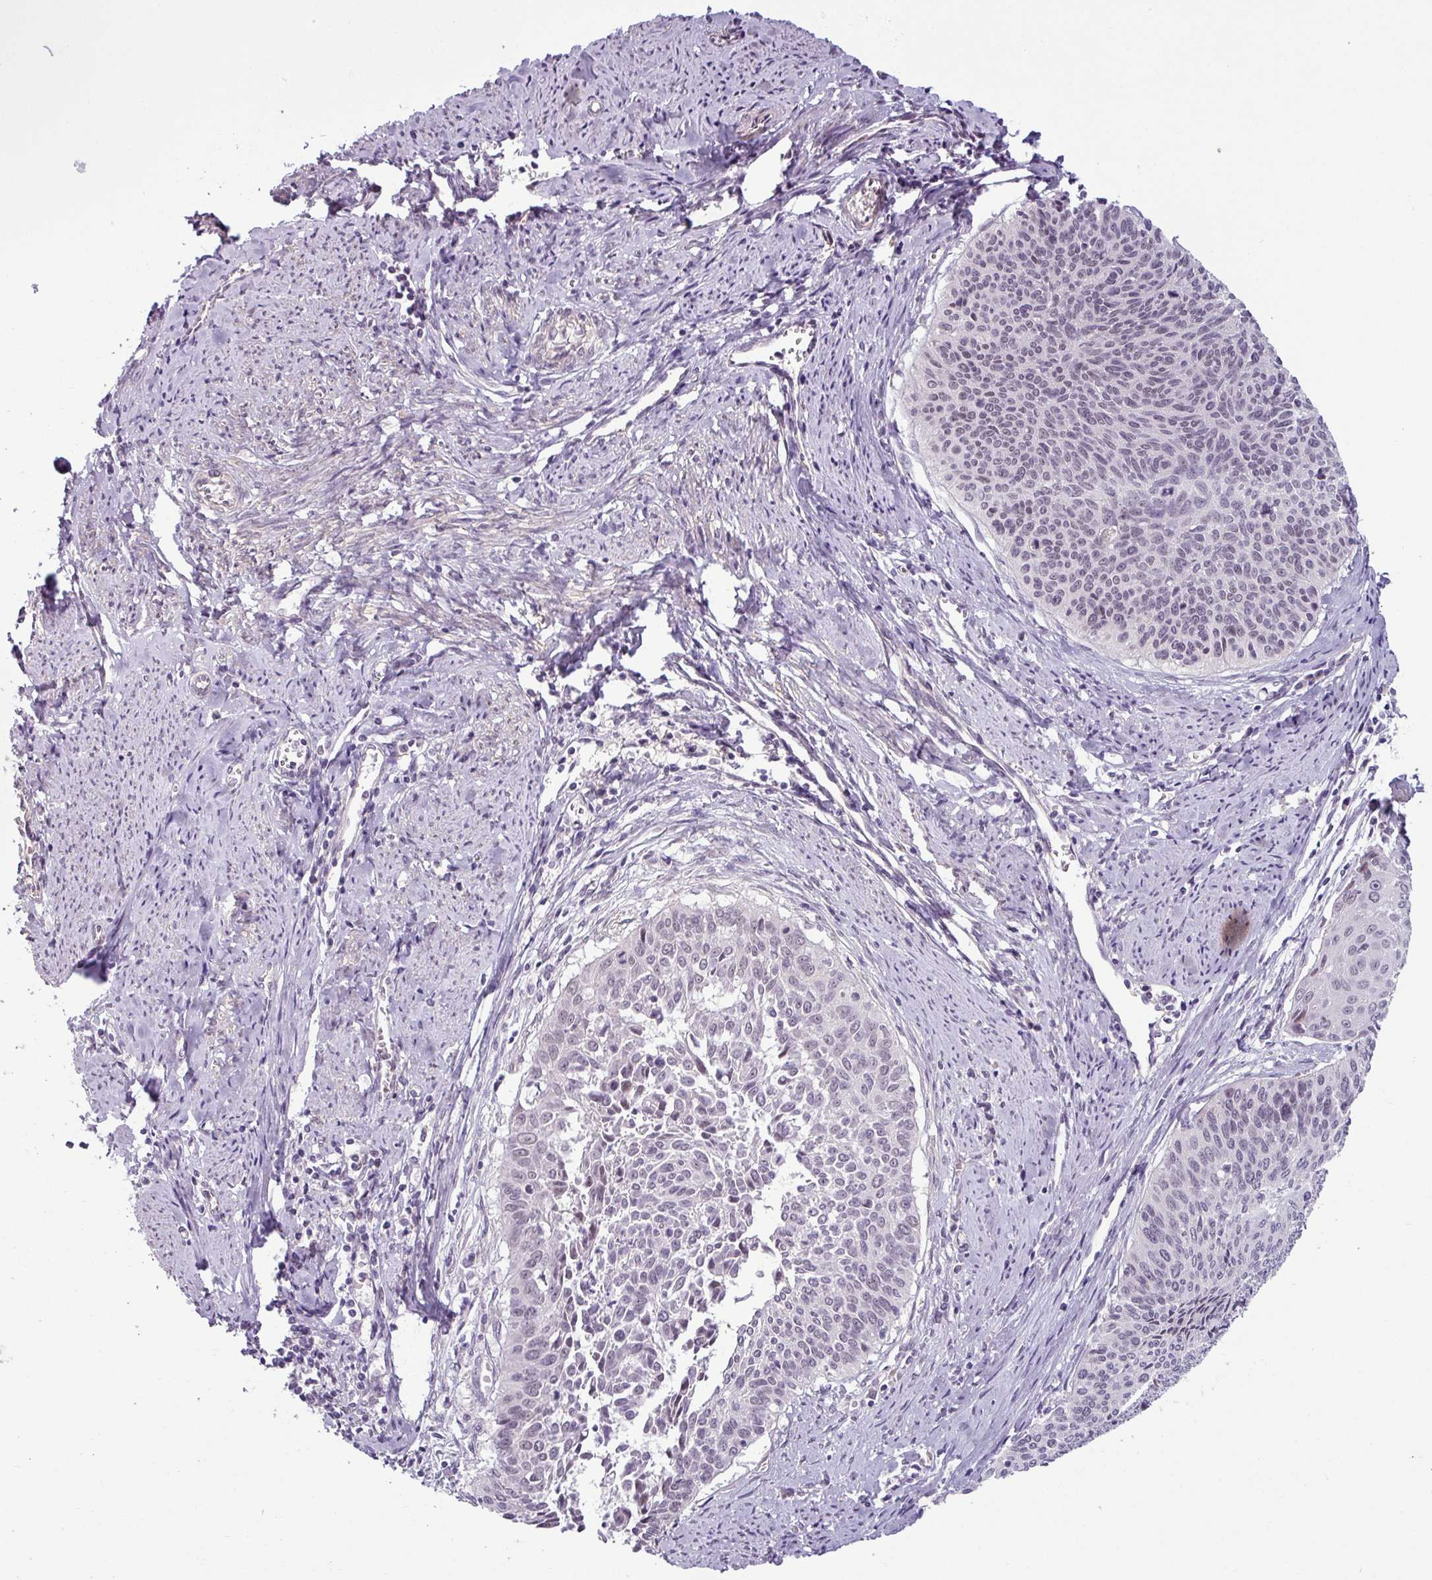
{"staining": {"intensity": "weak", "quantity": "<25%", "location": "nuclear"}, "tissue": "cervical cancer", "cell_type": "Tumor cells", "image_type": "cancer", "snomed": [{"axis": "morphology", "description": "Squamous cell carcinoma, NOS"}, {"axis": "topography", "description": "Cervix"}], "caption": "High magnification brightfield microscopy of squamous cell carcinoma (cervical) stained with DAB (brown) and counterstained with hematoxylin (blue): tumor cells show no significant positivity.", "gene": "UVSSA", "patient": {"sex": "female", "age": 55}}